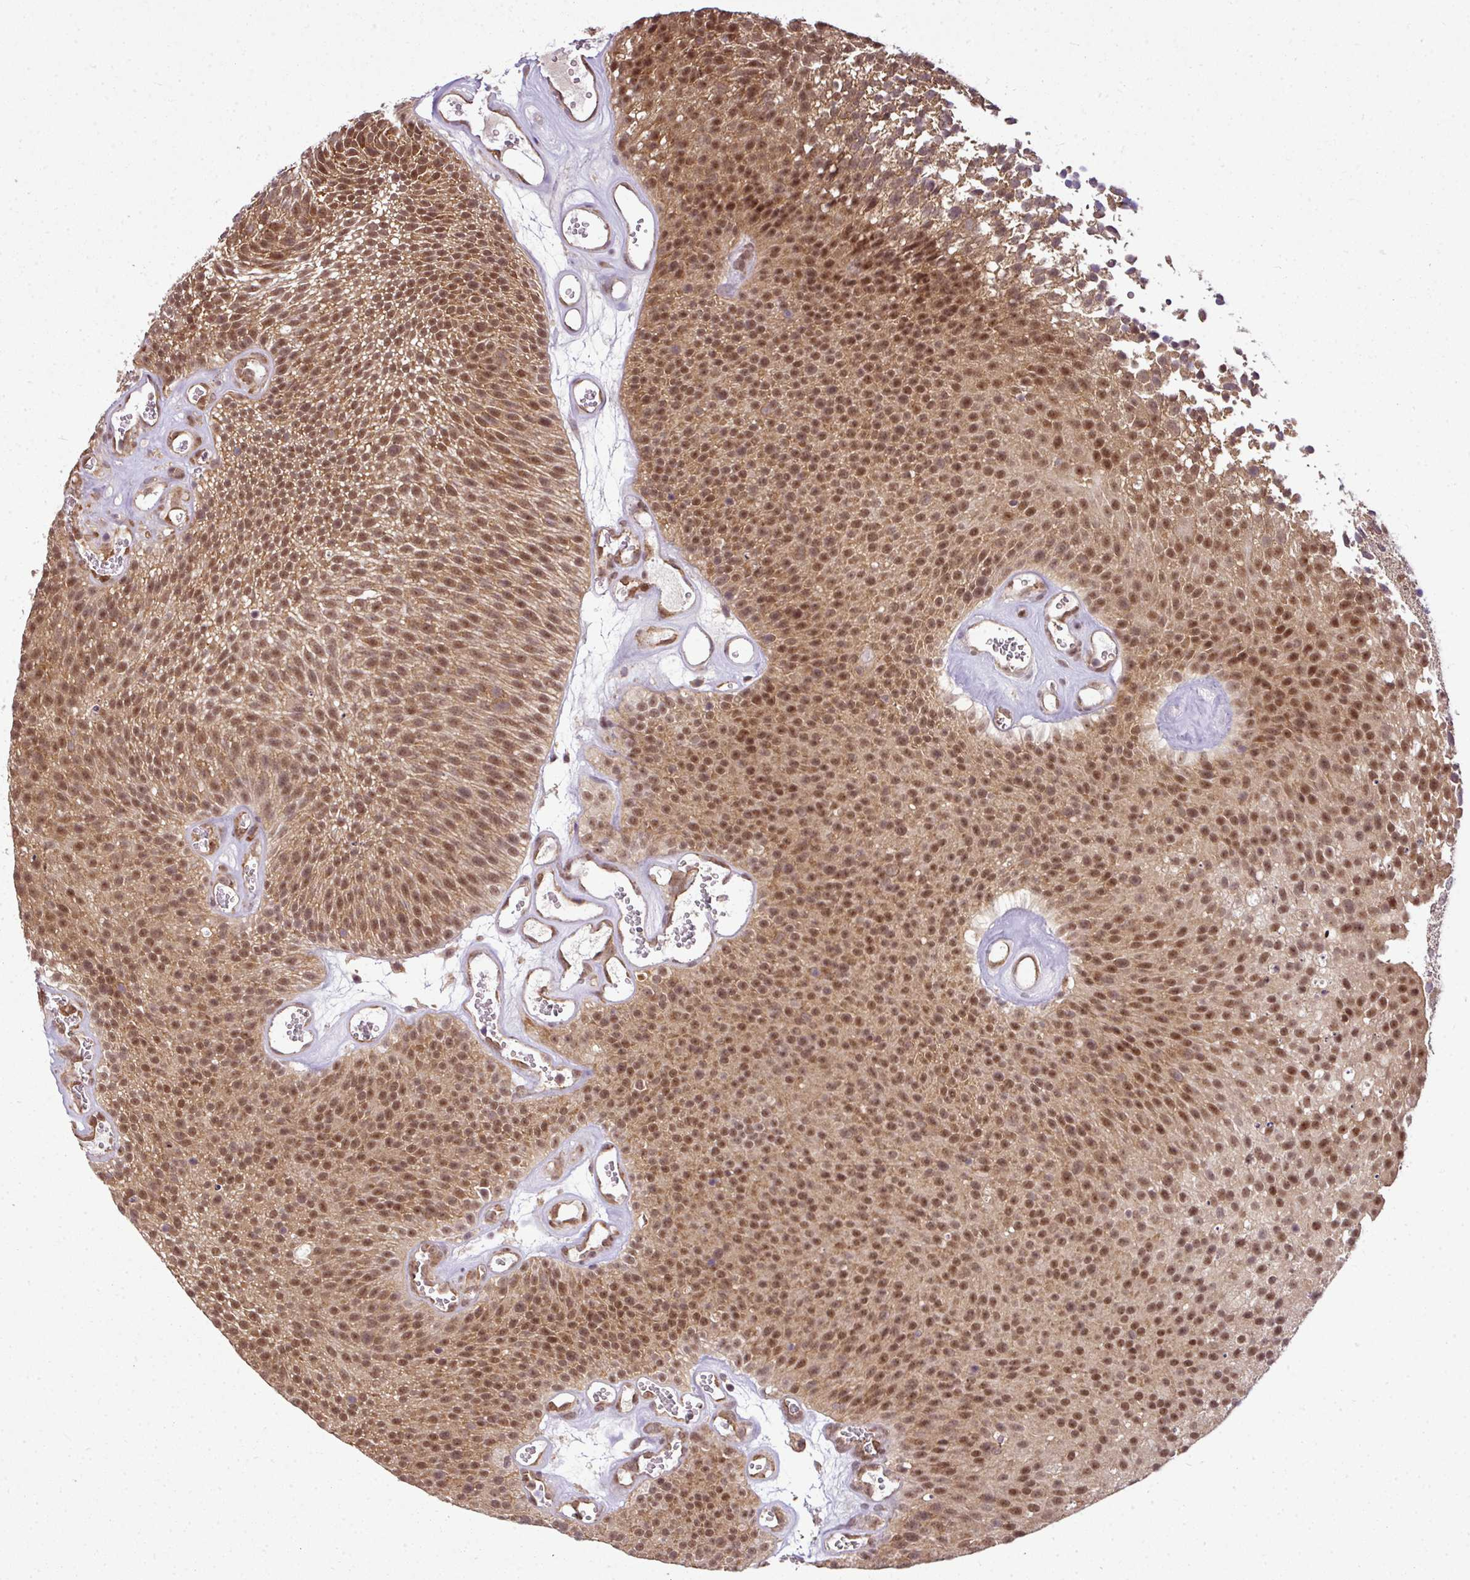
{"staining": {"intensity": "moderate", "quantity": ">75%", "location": "cytoplasmic/membranous,nuclear"}, "tissue": "urothelial cancer", "cell_type": "Tumor cells", "image_type": "cancer", "snomed": [{"axis": "morphology", "description": "Urothelial carcinoma, Low grade"}, {"axis": "topography", "description": "Urinary bladder"}], "caption": "Tumor cells reveal medium levels of moderate cytoplasmic/membranous and nuclear positivity in approximately >75% of cells in urothelial cancer.", "gene": "RBM4B", "patient": {"sex": "female", "age": 79}}